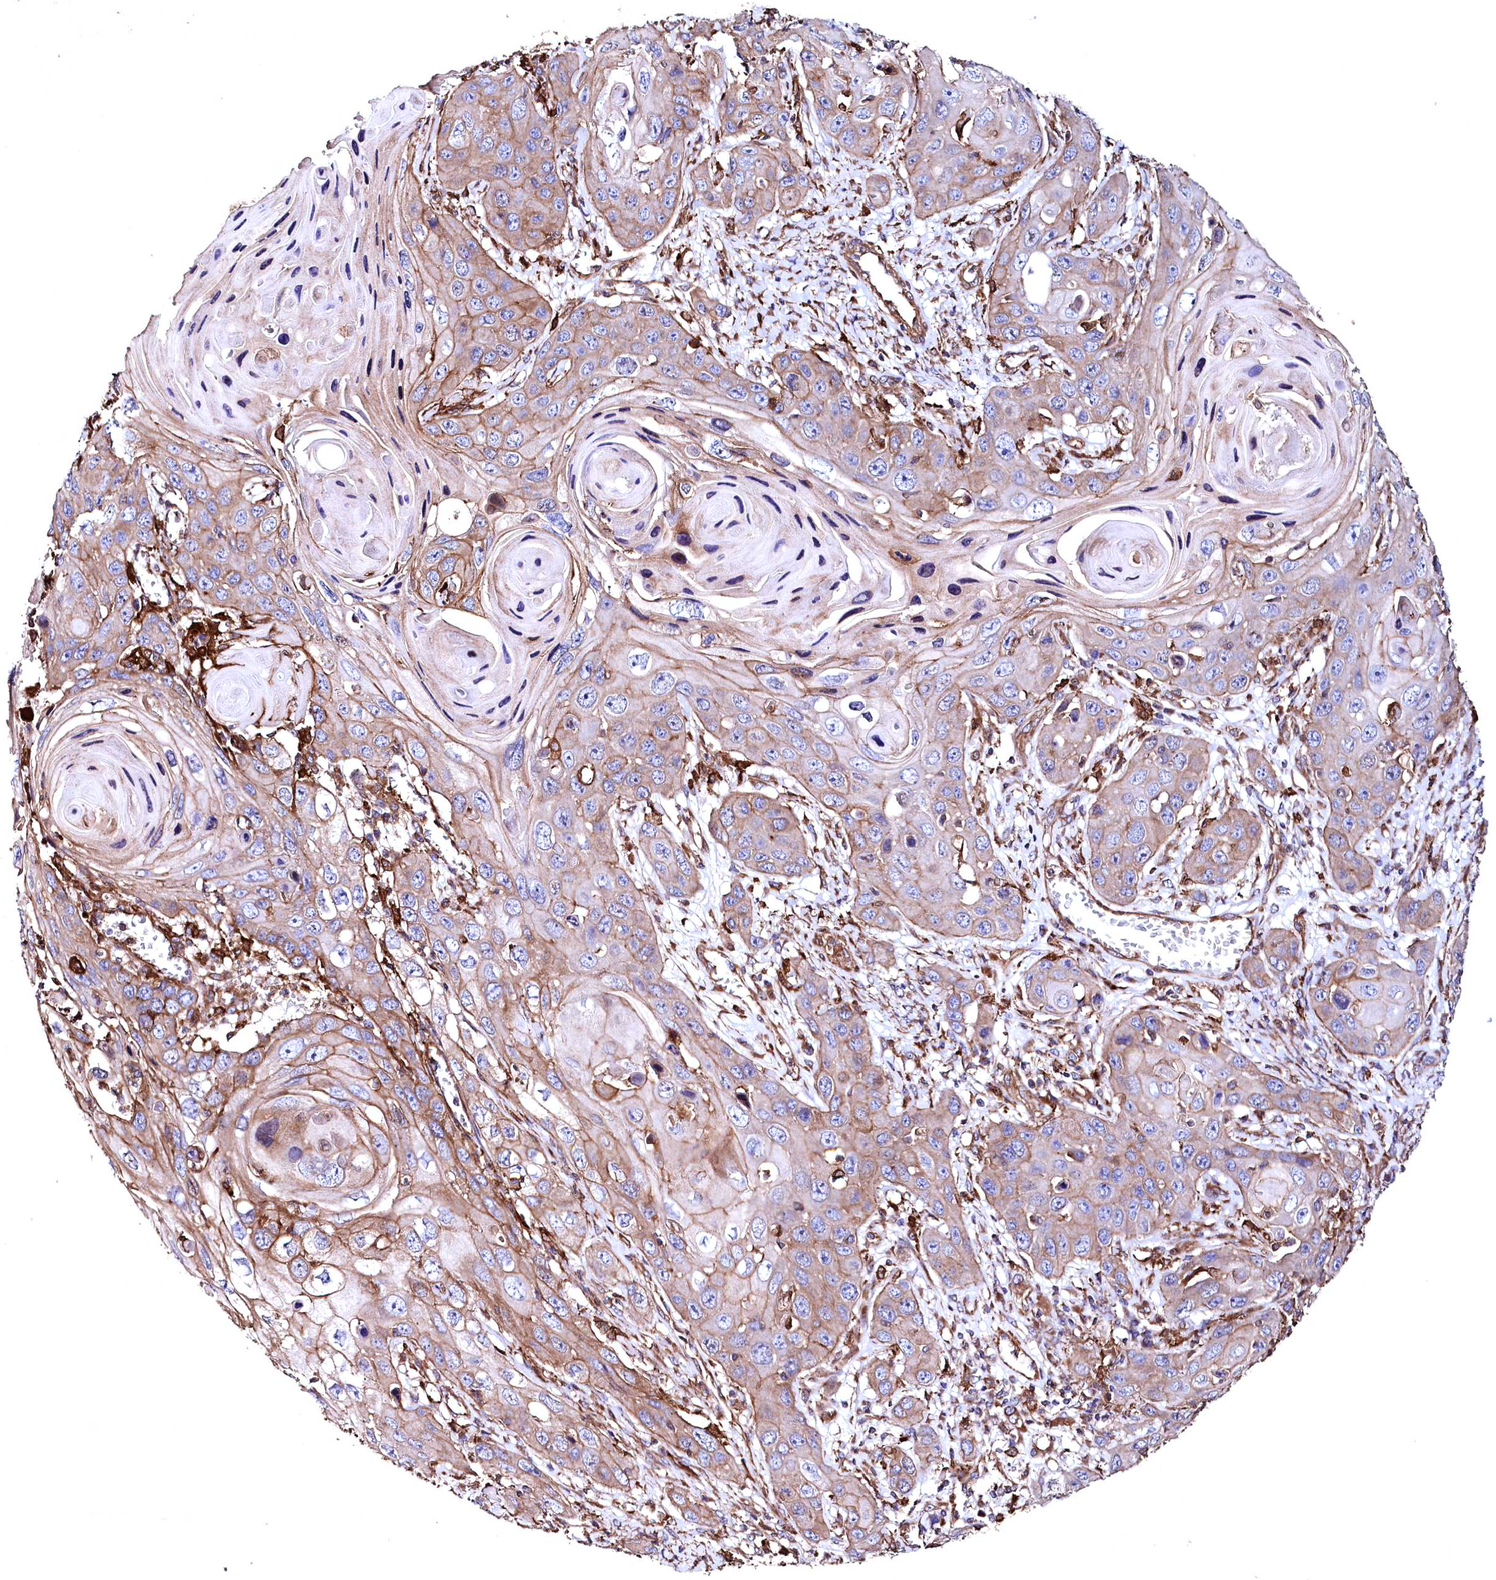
{"staining": {"intensity": "moderate", "quantity": "25%-75%", "location": "cytoplasmic/membranous"}, "tissue": "skin cancer", "cell_type": "Tumor cells", "image_type": "cancer", "snomed": [{"axis": "morphology", "description": "Squamous cell carcinoma, NOS"}, {"axis": "topography", "description": "Skin"}], "caption": "Immunohistochemistry (IHC) image of human skin cancer (squamous cell carcinoma) stained for a protein (brown), which demonstrates medium levels of moderate cytoplasmic/membranous staining in about 25%-75% of tumor cells.", "gene": "STAMBPL1", "patient": {"sex": "male", "age": 55}}